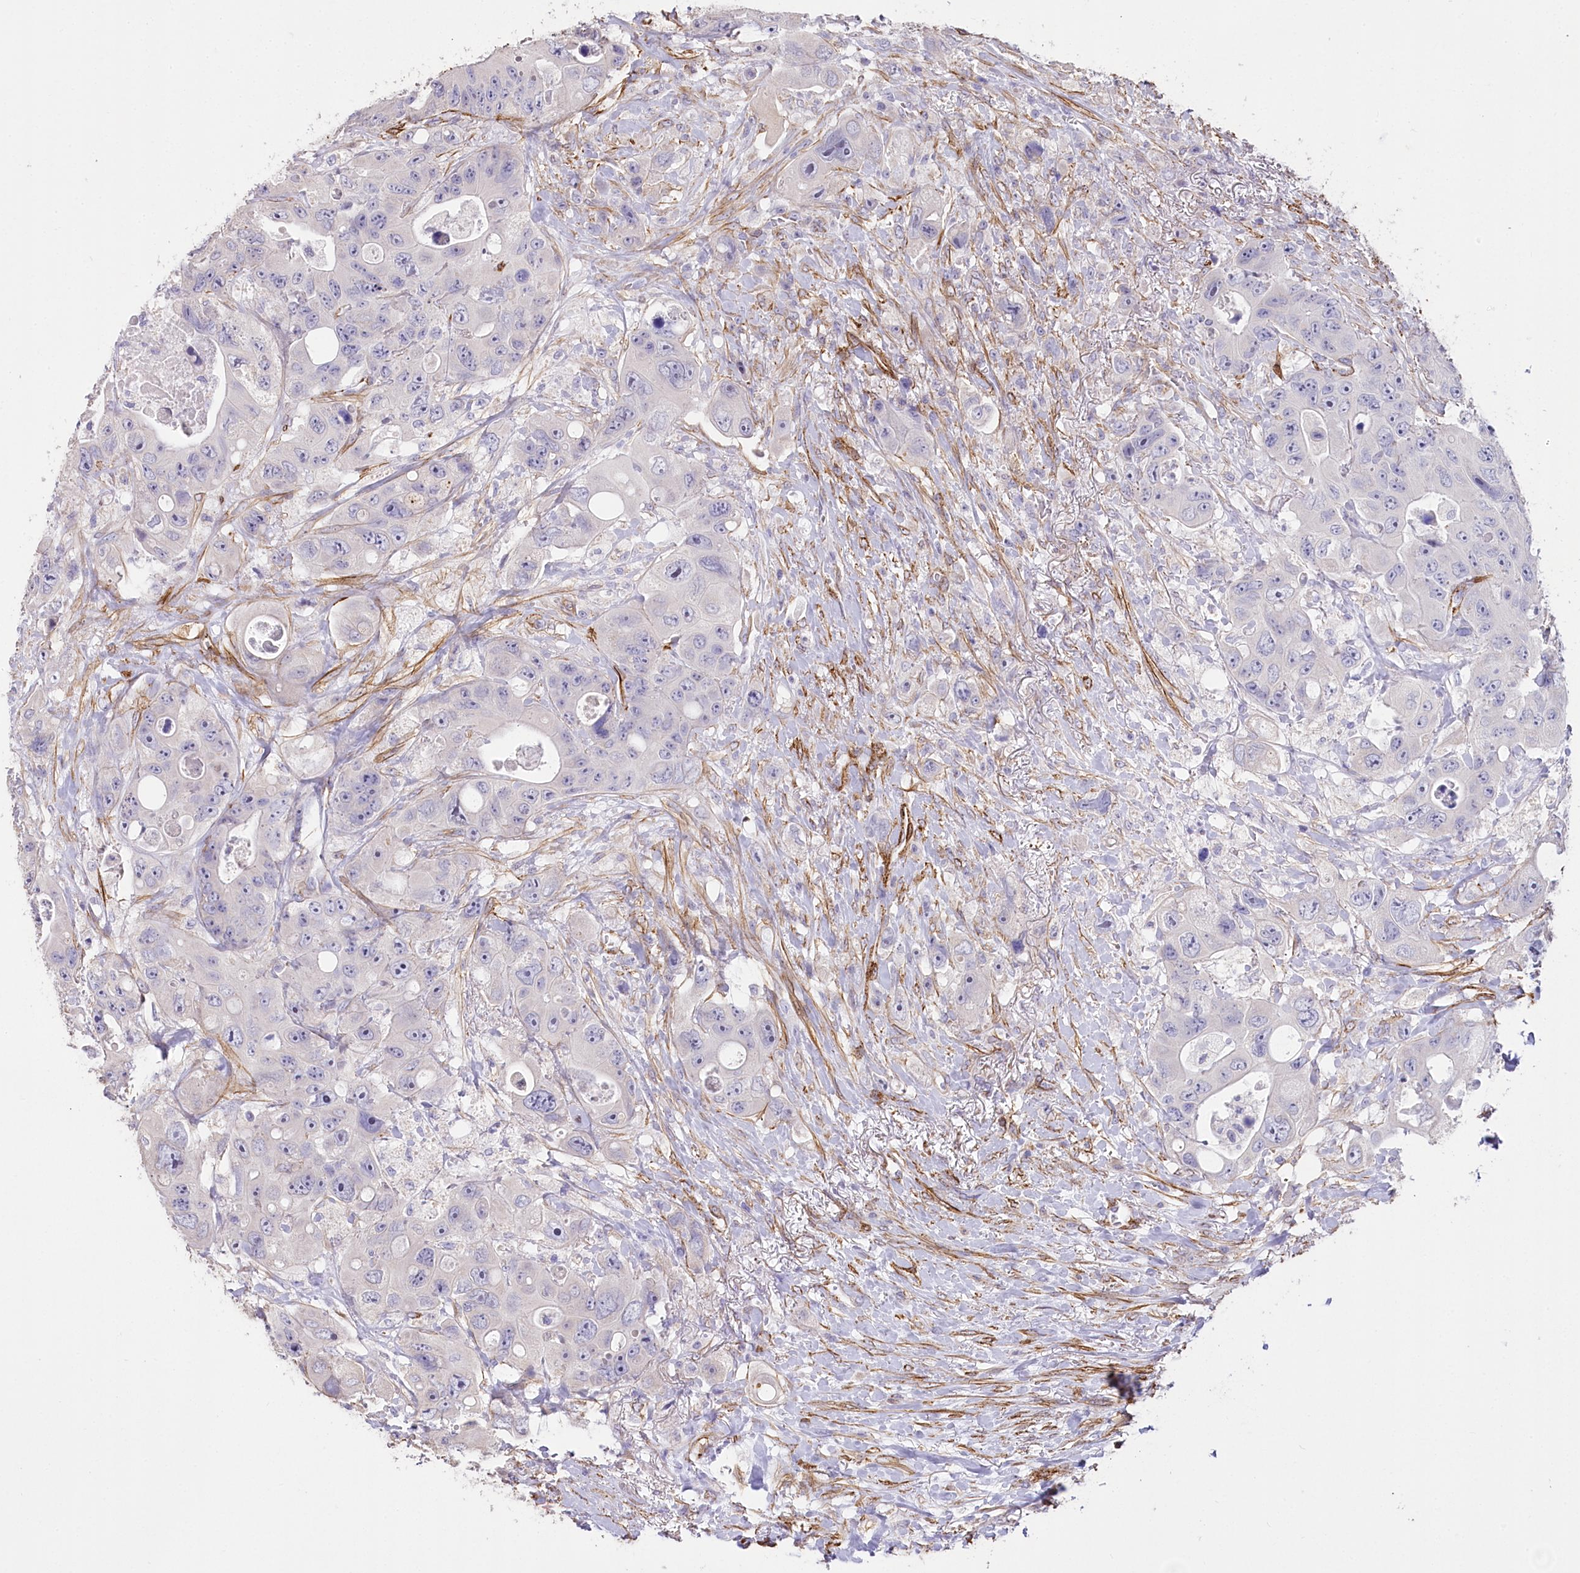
{"staining": {"intensity": "negative", "quantity": "none", "location": "none"}, "tissue": "colorectal cancer", "cell_type": "Tumor cells", "image_type": "cancer", "snomed": [{"axis": "morphology", "description": "Adenocarcinoma, NOS"}, {"axis": "topography", "description": "Colon"}], "caption": "Immunohistochemistry histopathology image of colorectal cancer stained for a protein (brown), which shows no positivity in tumor cells. (Brightfield microscopy of DAB IHC at high magnification).", "gene": "SYNPO2", "patient": {"sex": "female", "age": 46}}